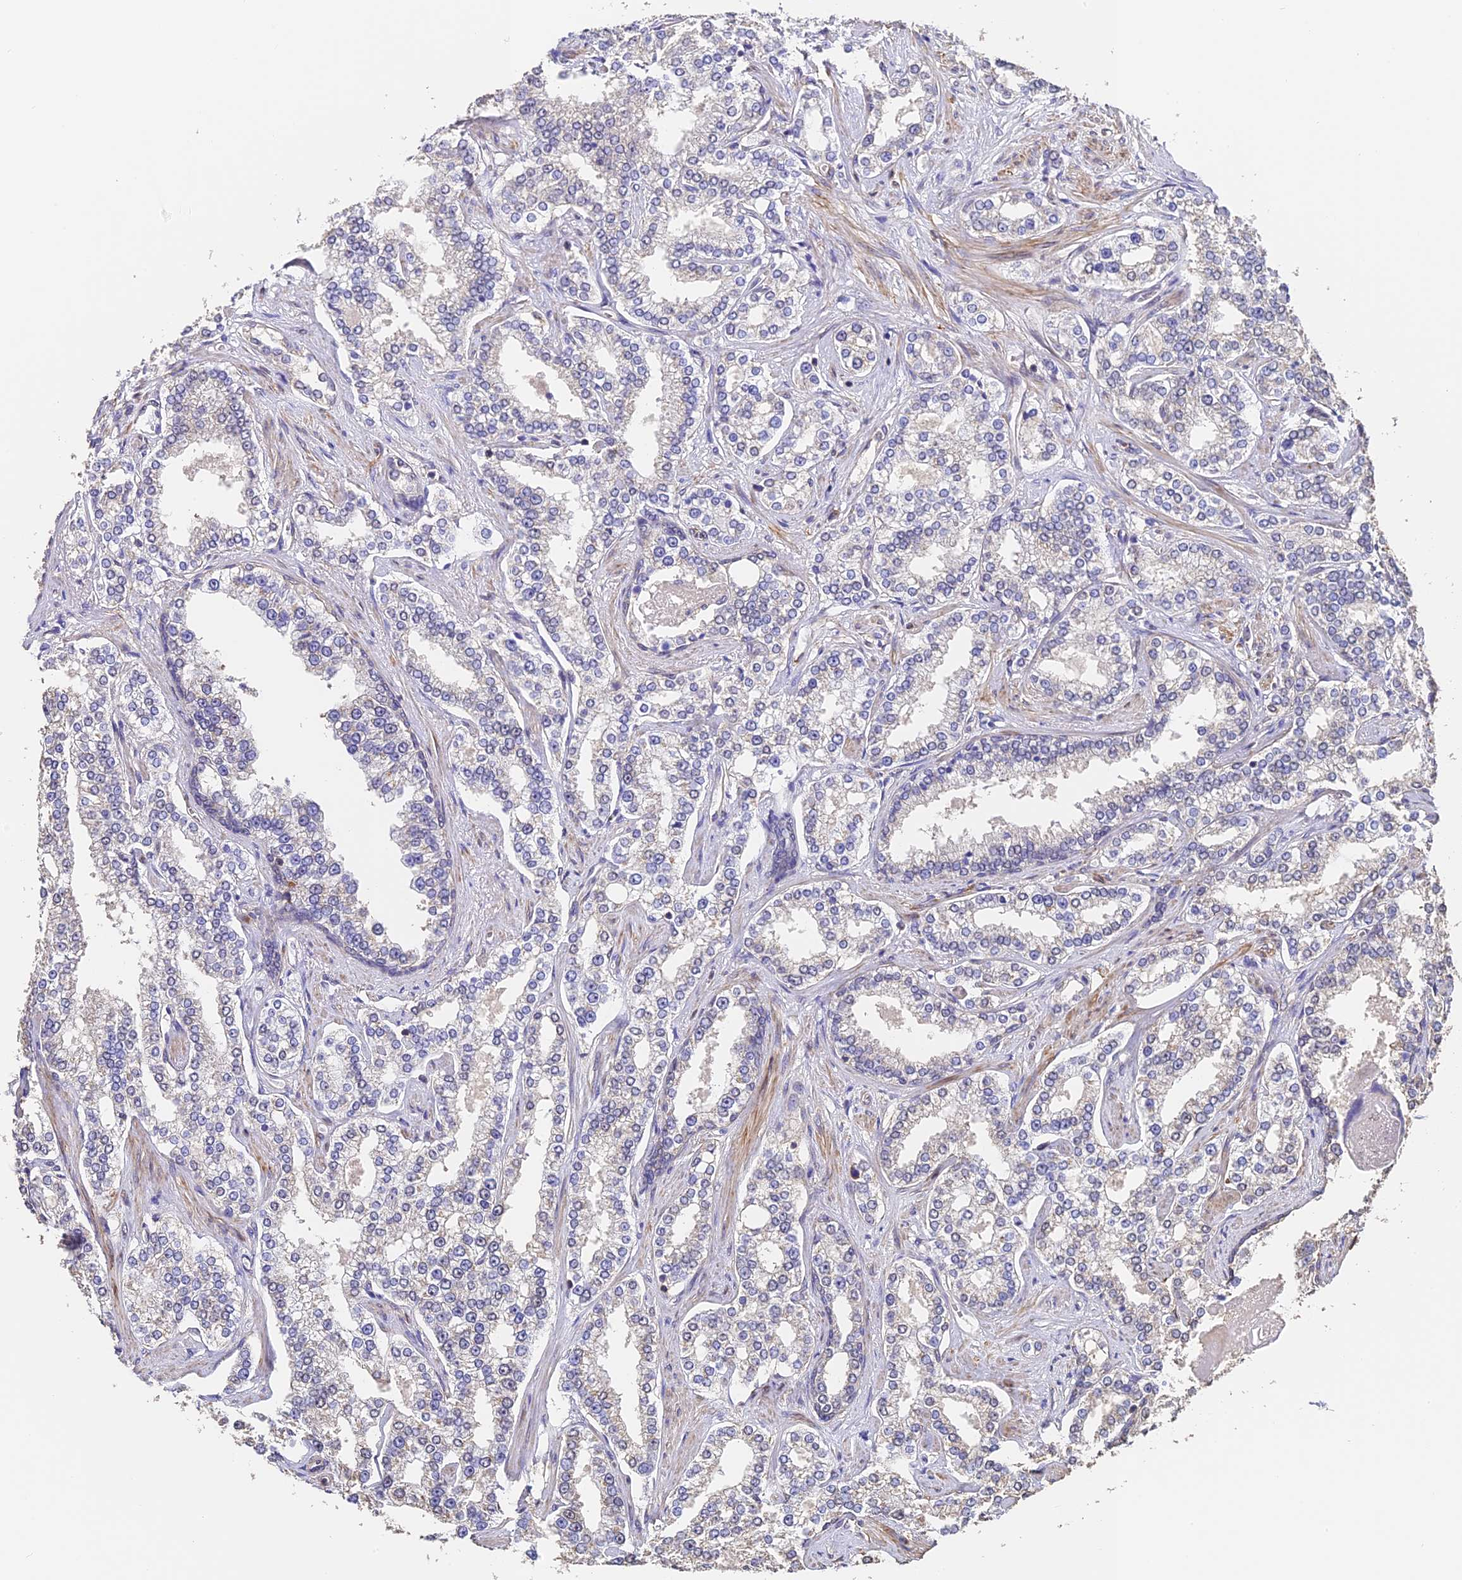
{"staining": {"intensity": "negative", "quantity": "none", "location": "none"}, "tissue": "prostate cancer", "cell_type": "Tumor cells", "image_type": "cancer", "snomed": [{"axis": "morphology", "description": "Normal tissue, NOS"}, {"axis": "morphology", "description": "Adenocarcinoma, High grade"}, {"axis": "topography", "description": "Prostate"}], "caption": "Adenocarcinoma (high-grade) (prostate) stained for a protein using IHC exhibits no staining tumor cells.", "gene": "SLC11A1", "patient": {"sex": "male", "age": 83}}